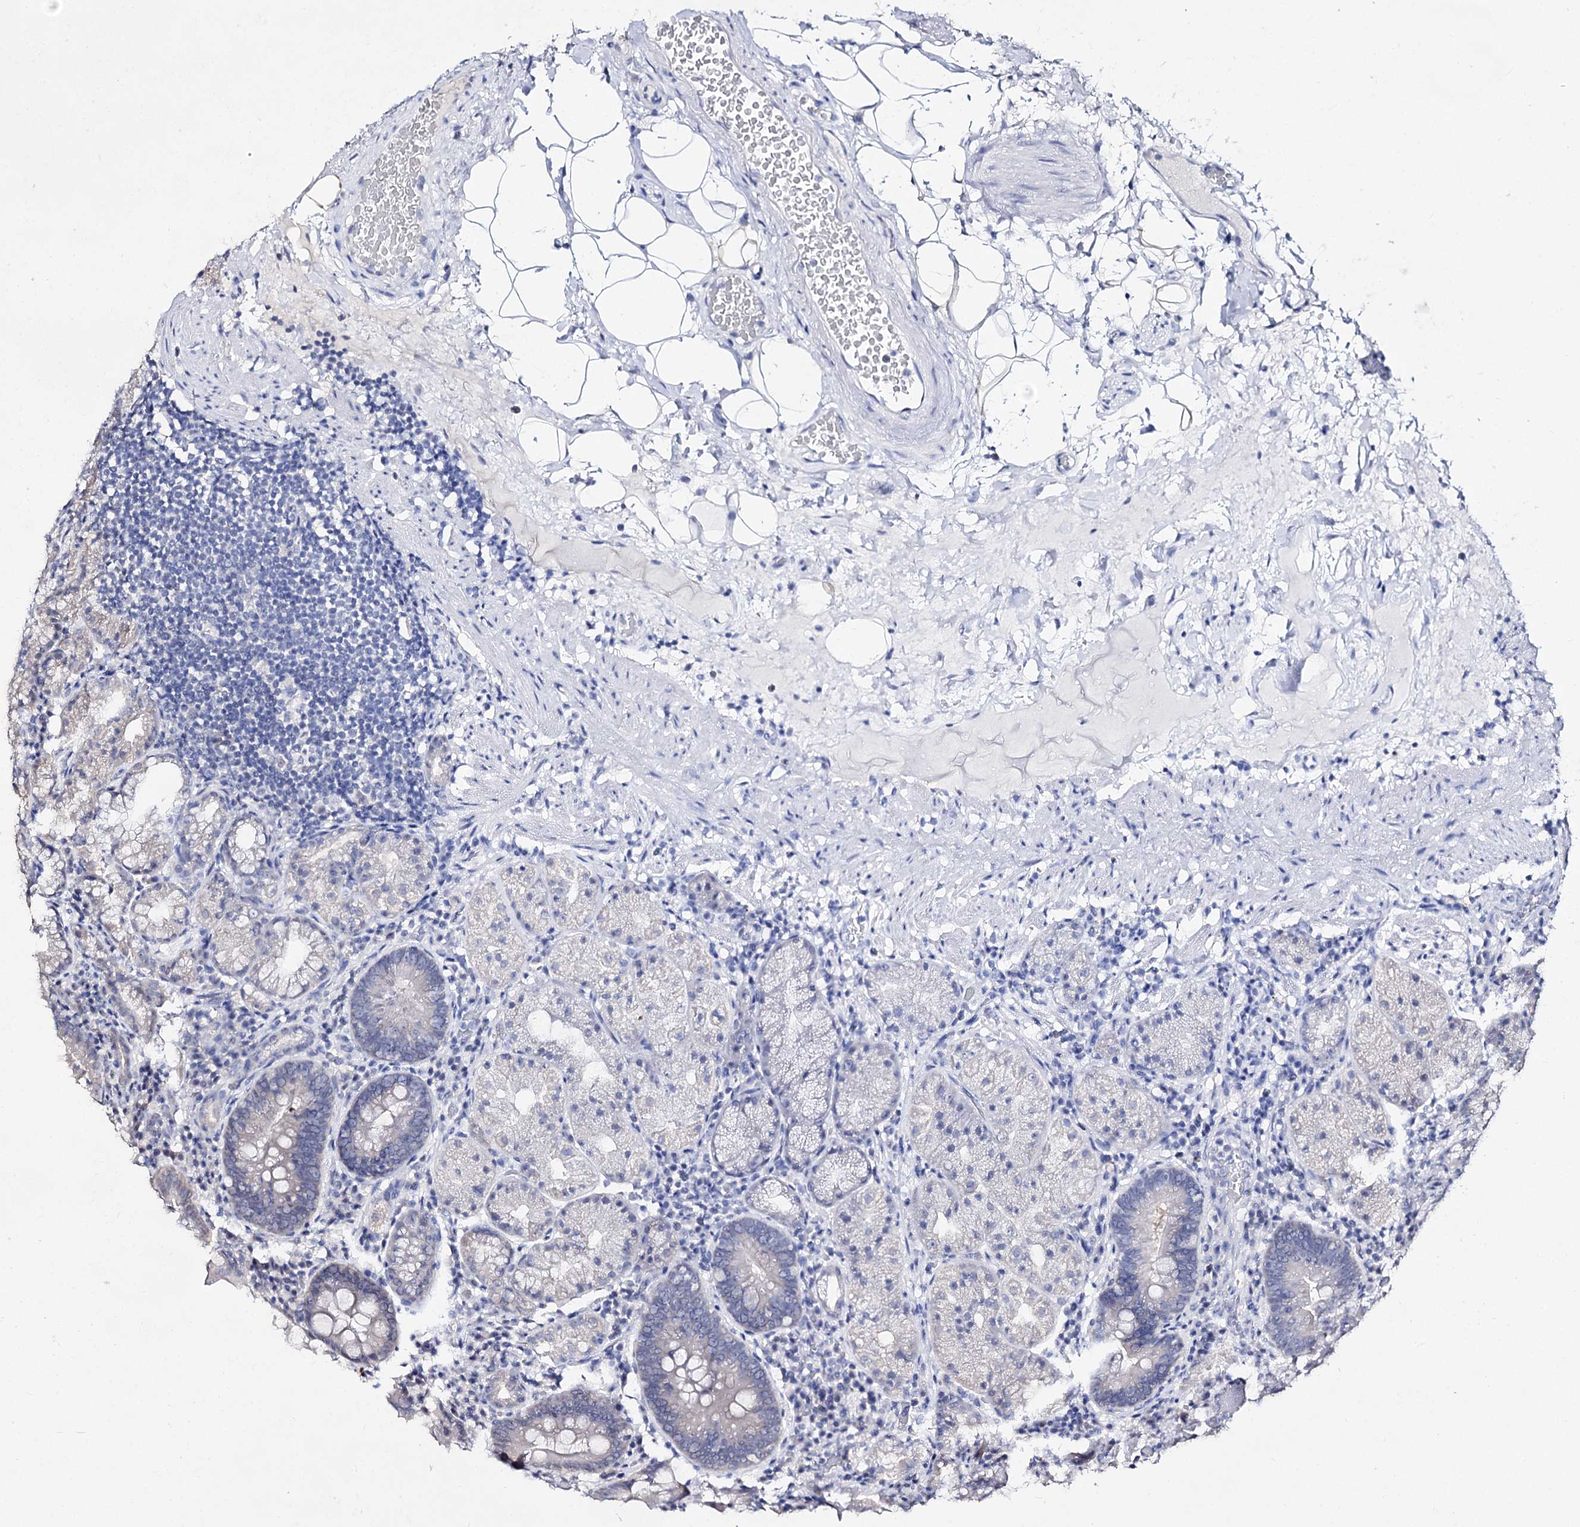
{"staining": {"intensity": "negative", "quantity": "none", "location": "none"}, "tissue": "stomach", "cell_type": "Glandular cells", "image_type": "normal", "snomed": [{"axis": "morphology", "description": "Normal tissue, NOS"}, {"axis": "morphology", "description": "Inflammation, NOS"}, {"axis": "topography", "description": "Stomach"}], "caption": "This is a photomicrograph of immunohistochemistry (IHC) staining of normal stomach, which shows no positivity in glandular cells.", "gene": "ACTR6", "patient": {"sex": "male", "age": 79}}